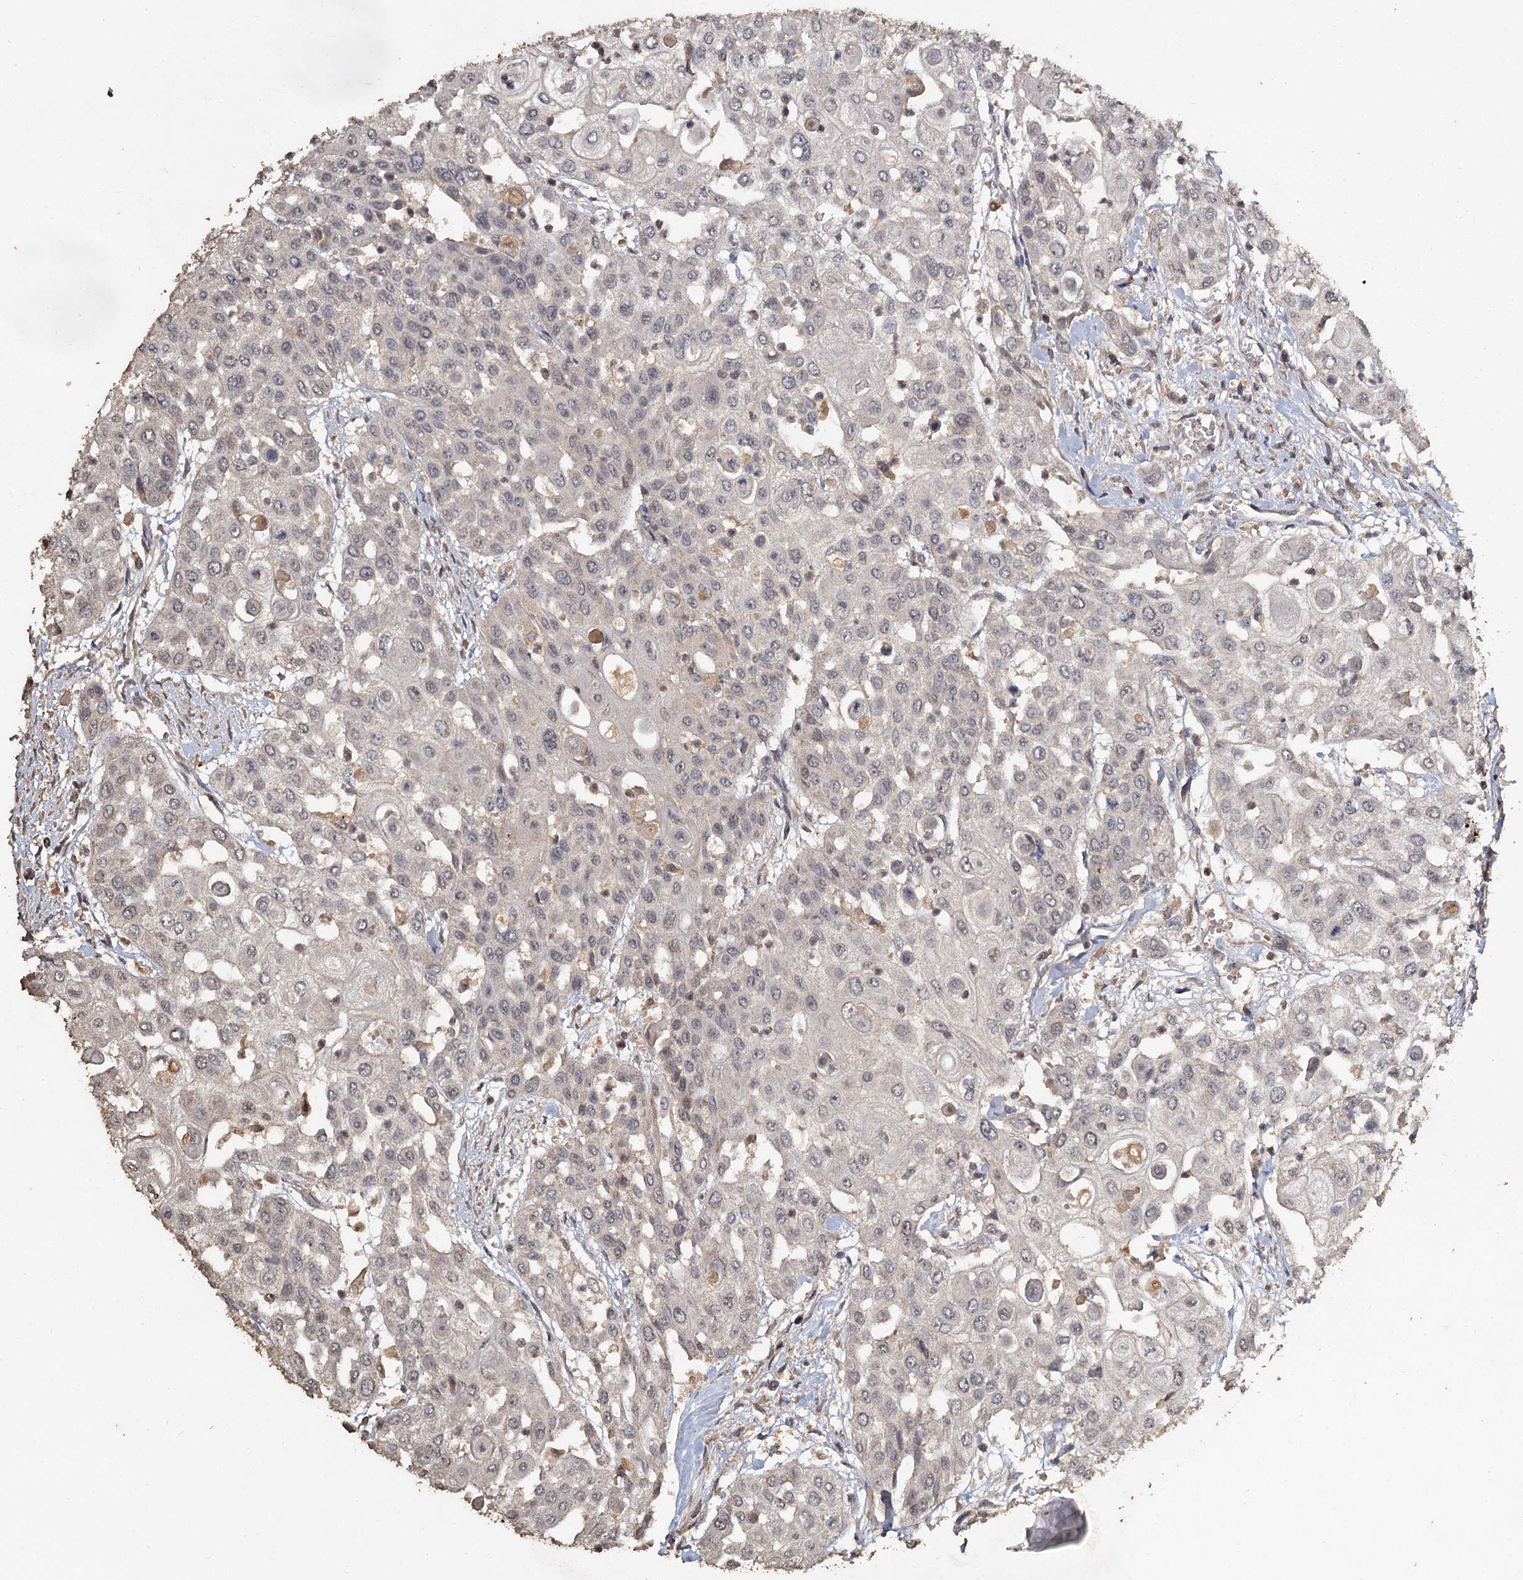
{"staining": {"intensity": "negative", "quantity": "none", "location": "none"}, "tissue": "urothelial cancer", "cell_type": "Tumor cells", "image_type": "cancer", "snomed": [{"axis": "morphology", "description": "Urothelial carcinoma, High grade"}, {"axis": "topography", "description": "Urinary bladder"}], "caption": "This micrograph is of urothelial carcinoma (high-grade) stained with IHC to label a protein in brown with the nuclei are counter-stained blue. There is no positivity in tumor cells. (Immunohistochemistry, brightfield microscopy, high magnification).", "gene": "CCDC61", "patient": {"sex": "female", "age": 79}}